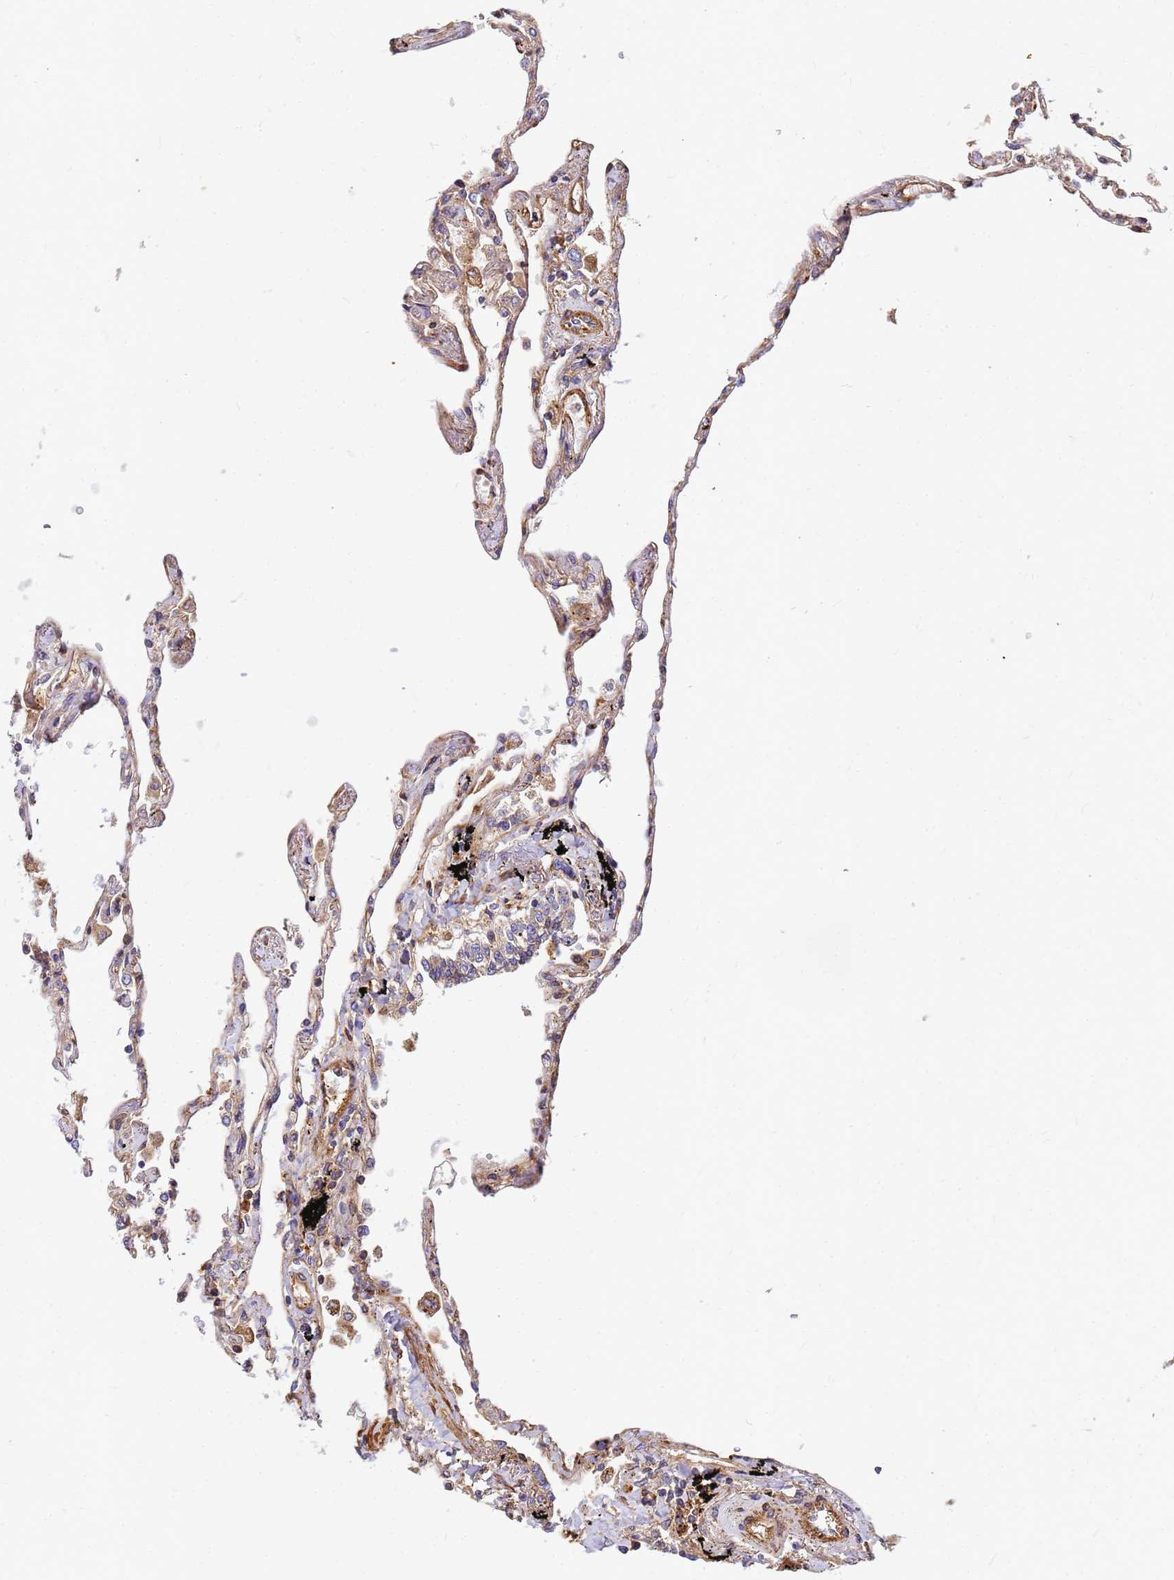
{"staining": {"intensity": "strong", "quantity": "25%-75%", "location": "cytoplasmic/membranous"}, "tissue": "lung", "cell_type": "Alveolar cells", "image_type": "normal", "snomed": [{"axis": "morphology", "description": "Normal tissue, NOS"}, {"axis": "topography", "description": "Lung"}], "caption": "Immunohistochemistry of benign lung reveals high levels of strong cytoplasmic/membranous positivity in approximately 25%-75% of alveolar cells.", "gene": "C2CD5", "patient": {"sex": "female", "age": 67}}